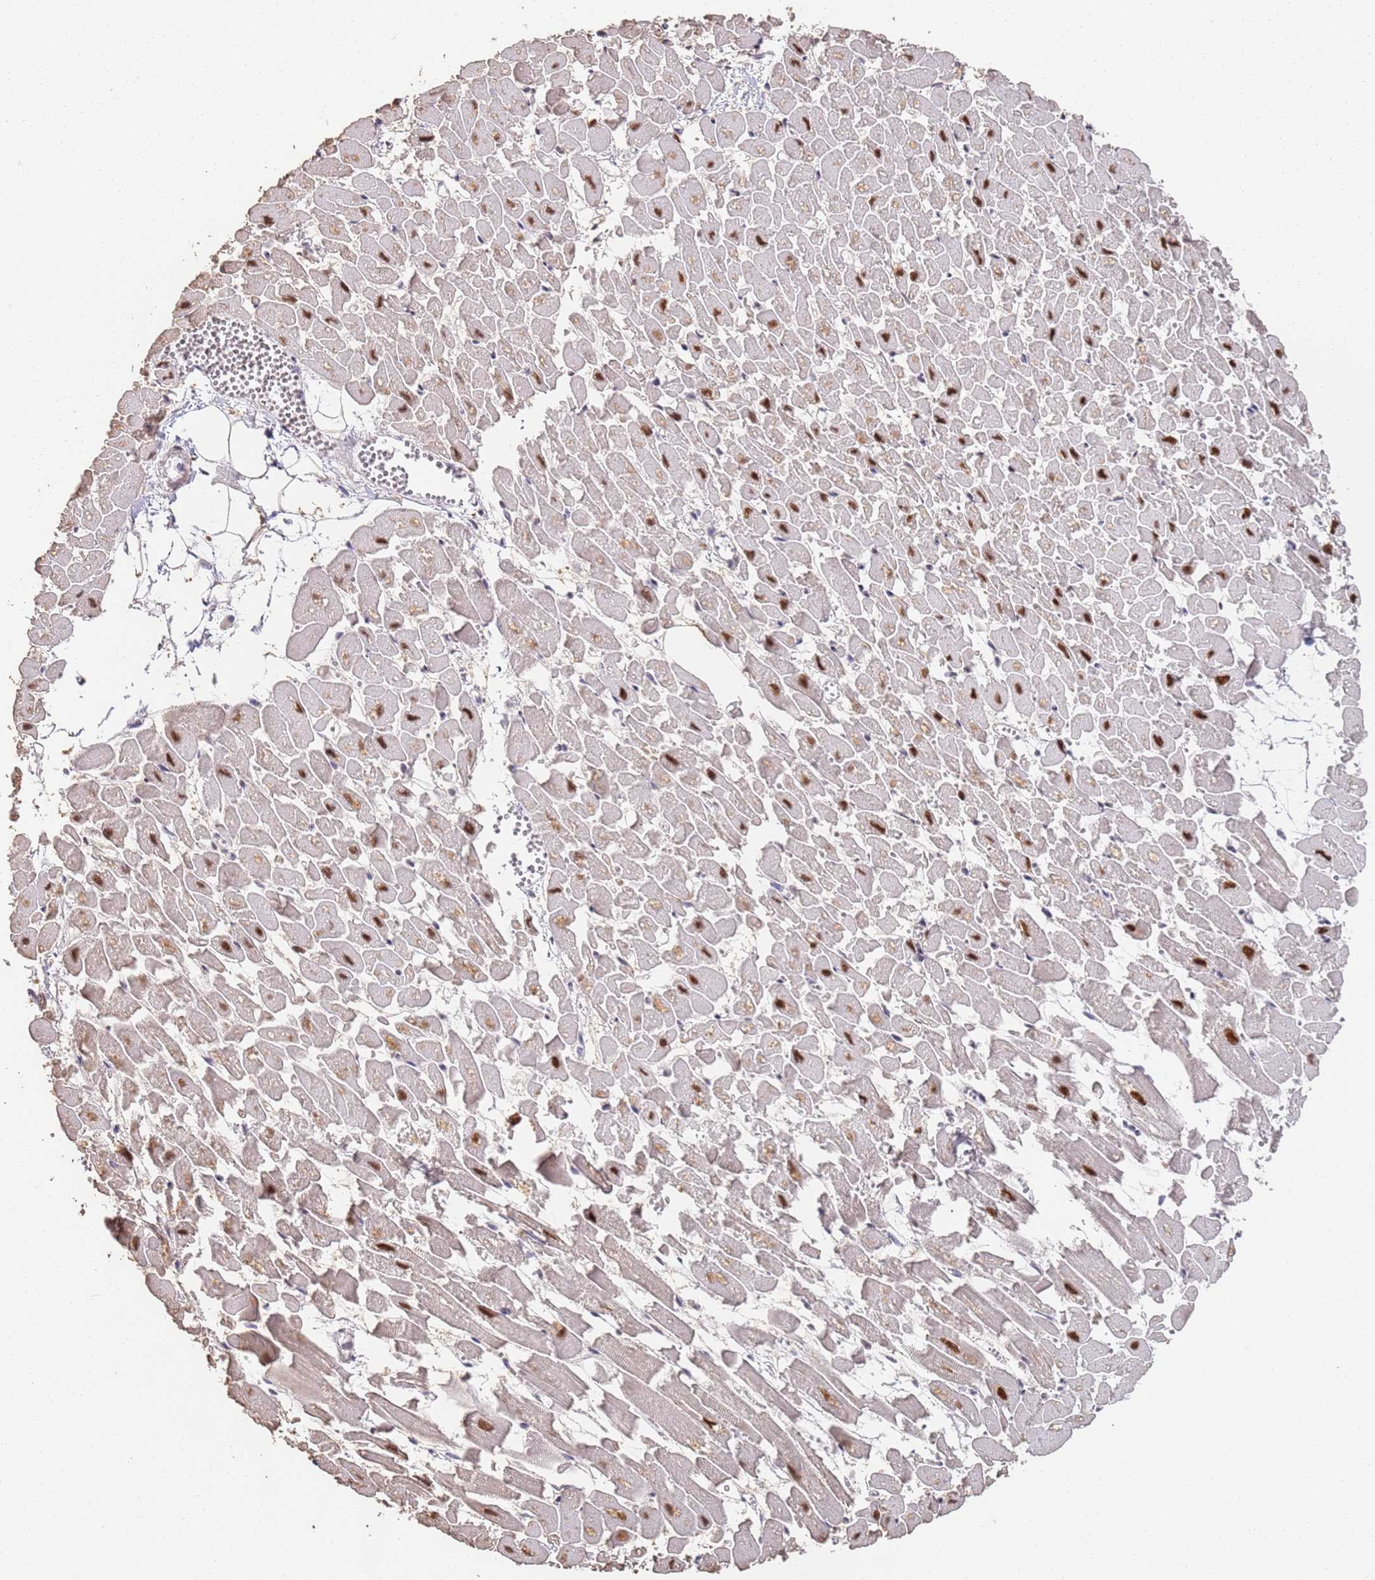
{"staining": {"intensity": "strong", "quantity": "25%-75%", "location": "nuclear"}, "tissue": "heart muscle", "cell_type": "Cardiomyocytes", "image_type": "normal", "snomed": [{"axis": "morphology", "description": "Normal tissue, NOS"}, {"axis": "topography", "description": "Heart"}], "caption": "Immunohistochemical staining of unremarkable heart muscle reveals high levels of strong nuclear staining in about 25%-75% of cardiomyocytes.", "gene": "AKAP8L", "patient": {"sex": "female", "age": 64}}